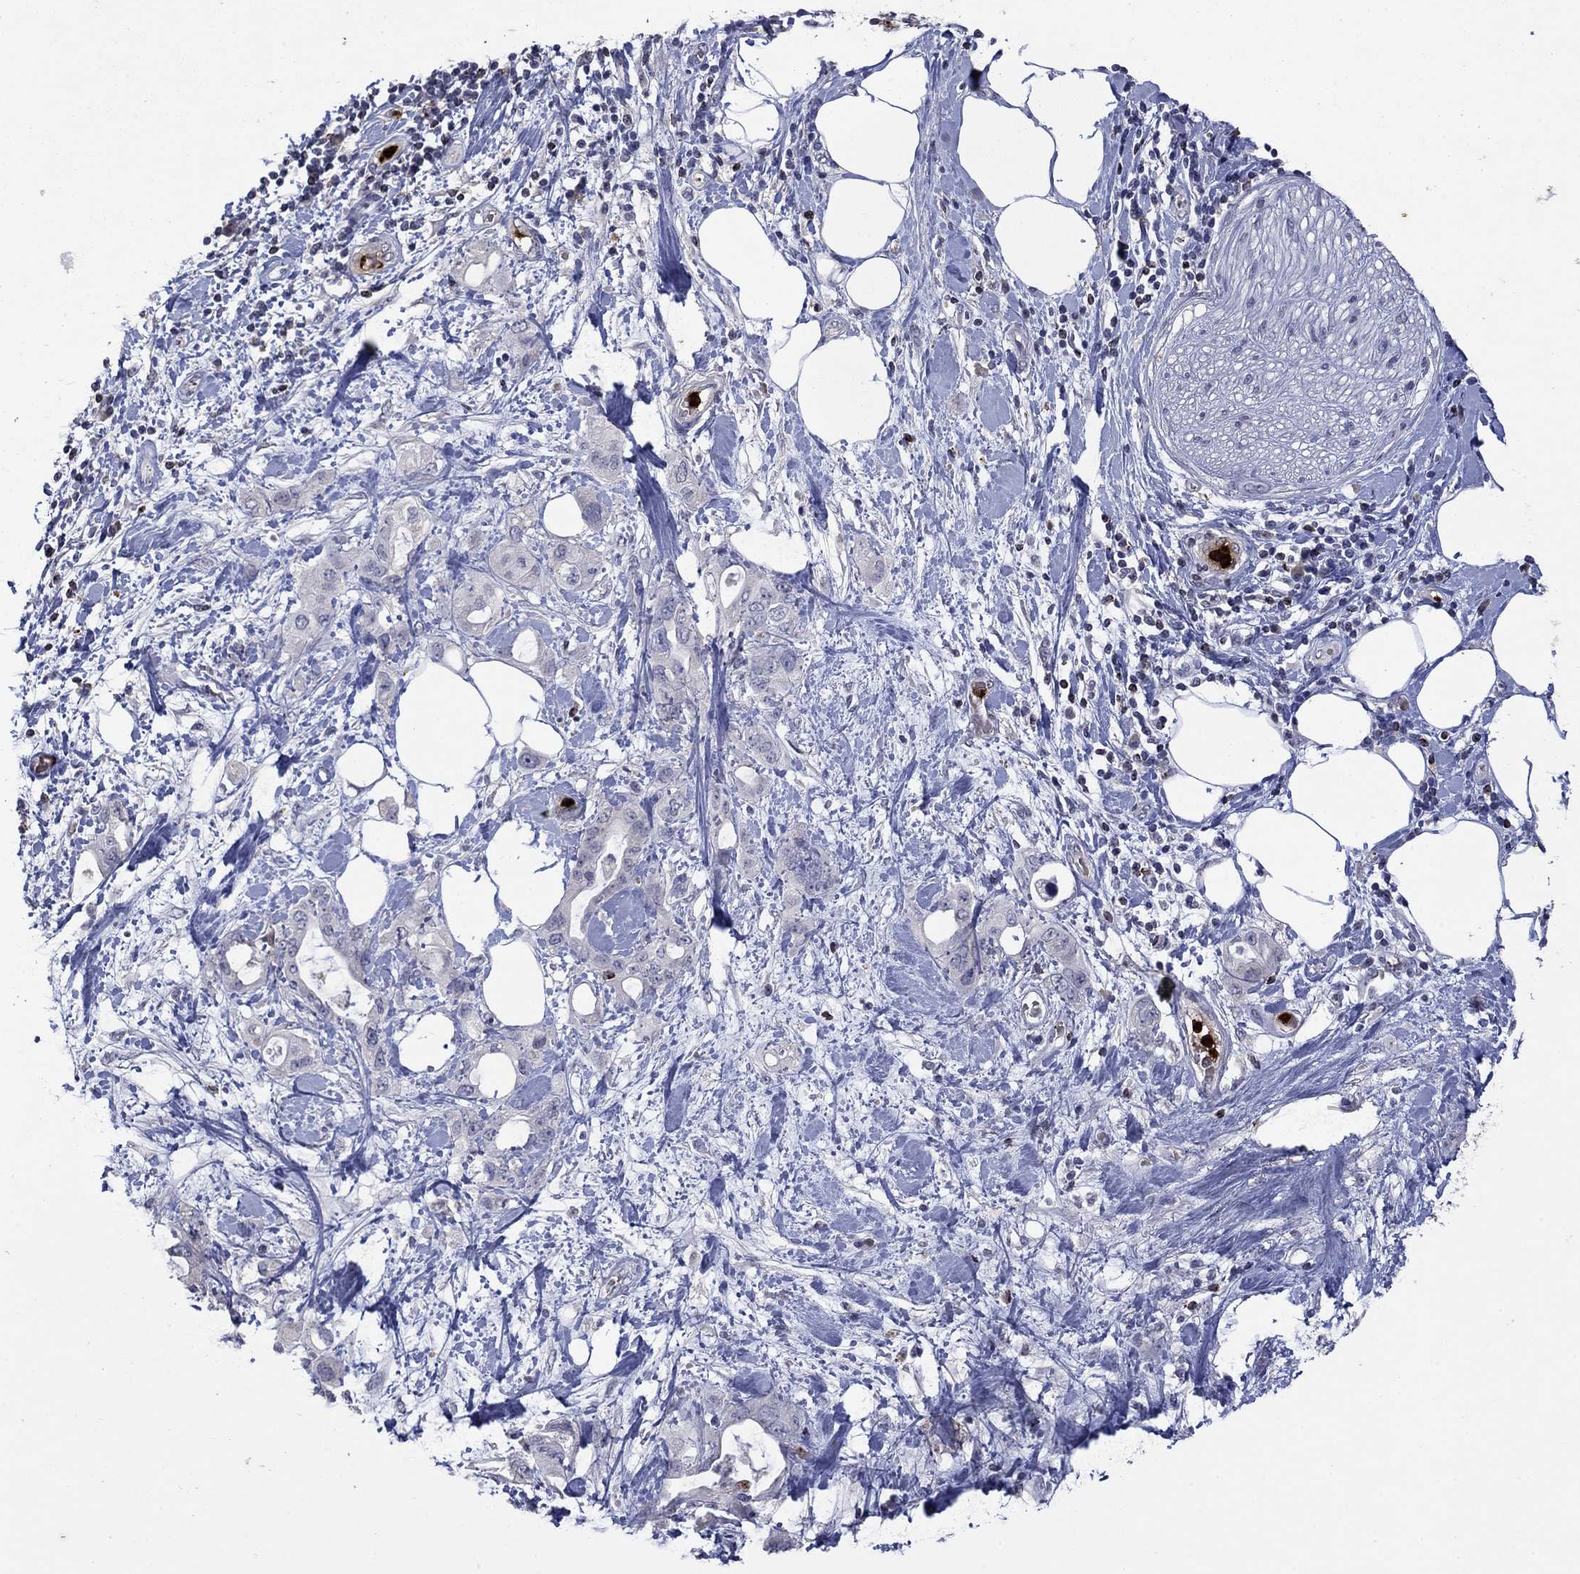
{"staining": {"intensity": "negative", "quantity": "none", "location": "none"}, "tissue": "pancreatic cancer", "cell_type": "Tumor cells", "image_type": "cancer", "snomed": [{"axis": "morphology", "description": "Adenocarcinoma, NOS"}, {"axis": "topography", "description": "Pancreas"}], "caption": "Protein analysis of pancreatic adenocarcinoma demonstrates no significant expression in tumor cells. Nuclei are stained in blue.", "gene": "CCL5", "patient": {"sex": "female", "age": 56}}